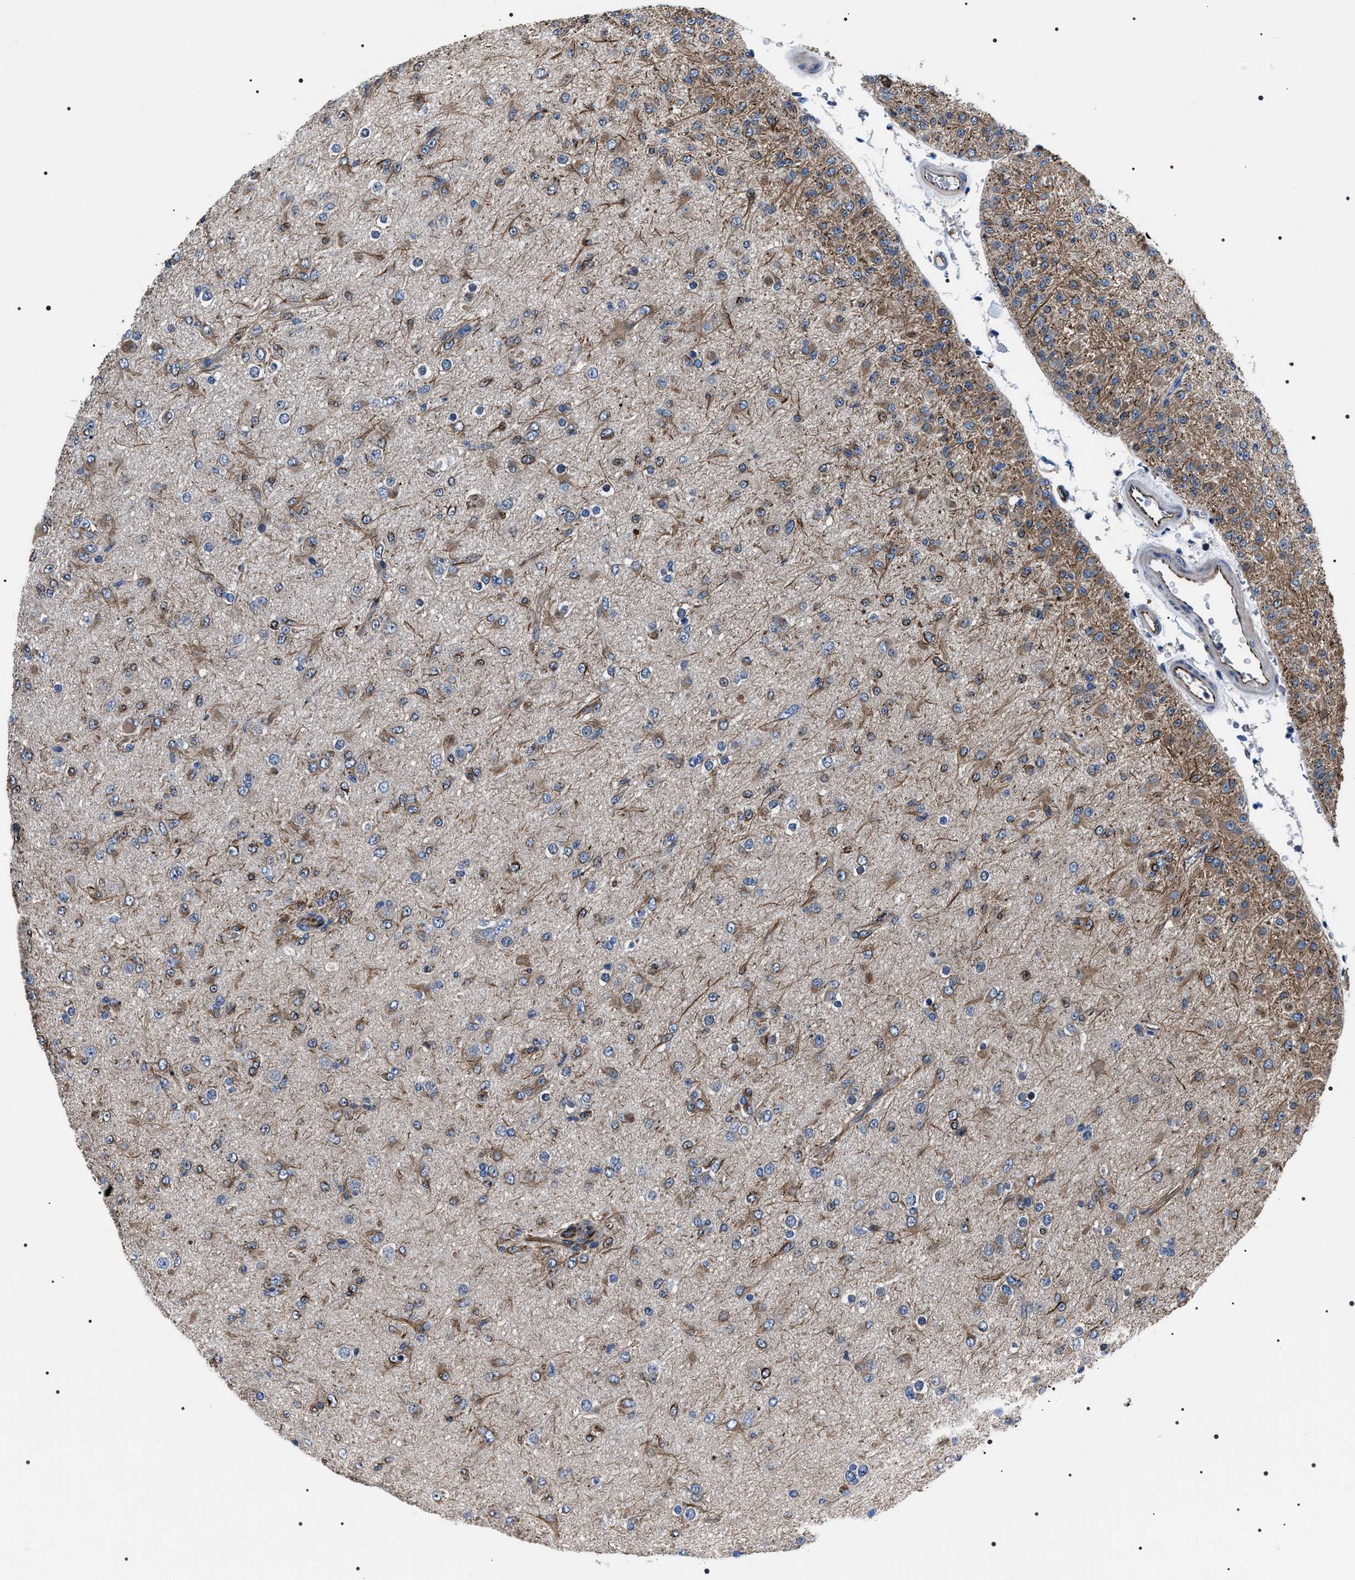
{"staining": {"intensity": "moderate", "quantity": "25%-75%", "location": "cytoplasmic/membranous"}, "tissue": "glioma", "cell_type": "Tumor cells", "image_type": "cancer", "snomed": [{"axis": "morphology", "description": "Glioma, malignant, Low grade"}, {"axis": "topography", "description": "Brain"}], "caption": "DAB (3,3'-diaminobenzidine) immunohistochemical staining of glioma demonstrates moderate cytoplasmic/membranous protein expression in approximately 25%-75% of tumor cells.", "gene": "BAG2", "patient": {"sex": "male", "age": 65}}